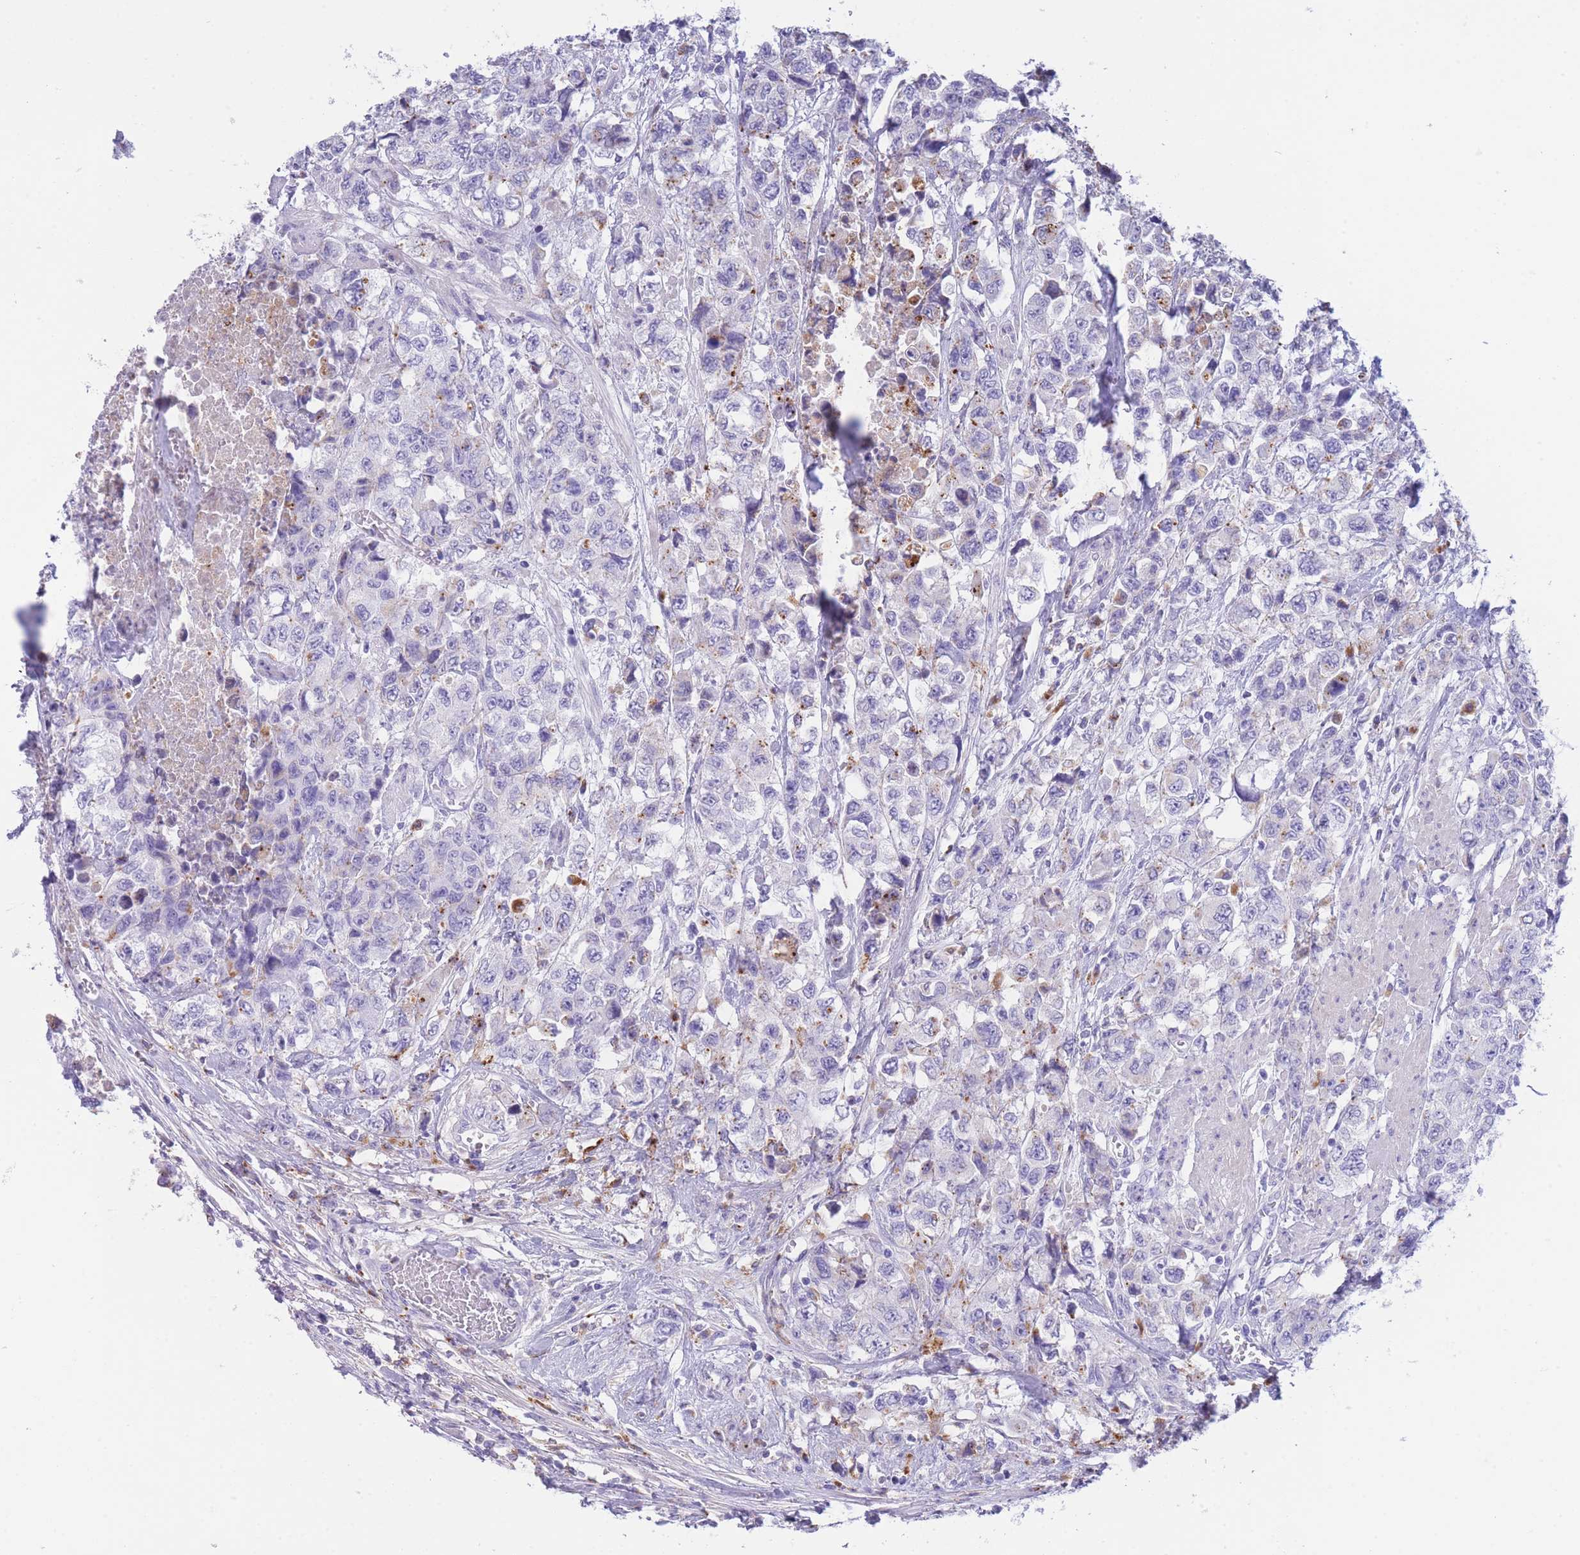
{"staining": {"intensity": "negative", "quantity": "none", "location": "none"}, "tissue": "urothelial cancer", "cell_type": "Tumor cells", "image_type": "cancer", "snomed": [{"axis": "morphology", "description": "Urothelial carcinoma, High grade"}, {"axis": "topography", "description": "Urinary bladder"}], "caption": "An immunohistochemistry (IHC) photomicrograph of urothelial carcinoma (high-grade) is shown. There is no staining in tumor cells of urothelial carcinoma (high-grade).", "gene": "PLBD1", "patient": {"sex": "female", "age": 78}}